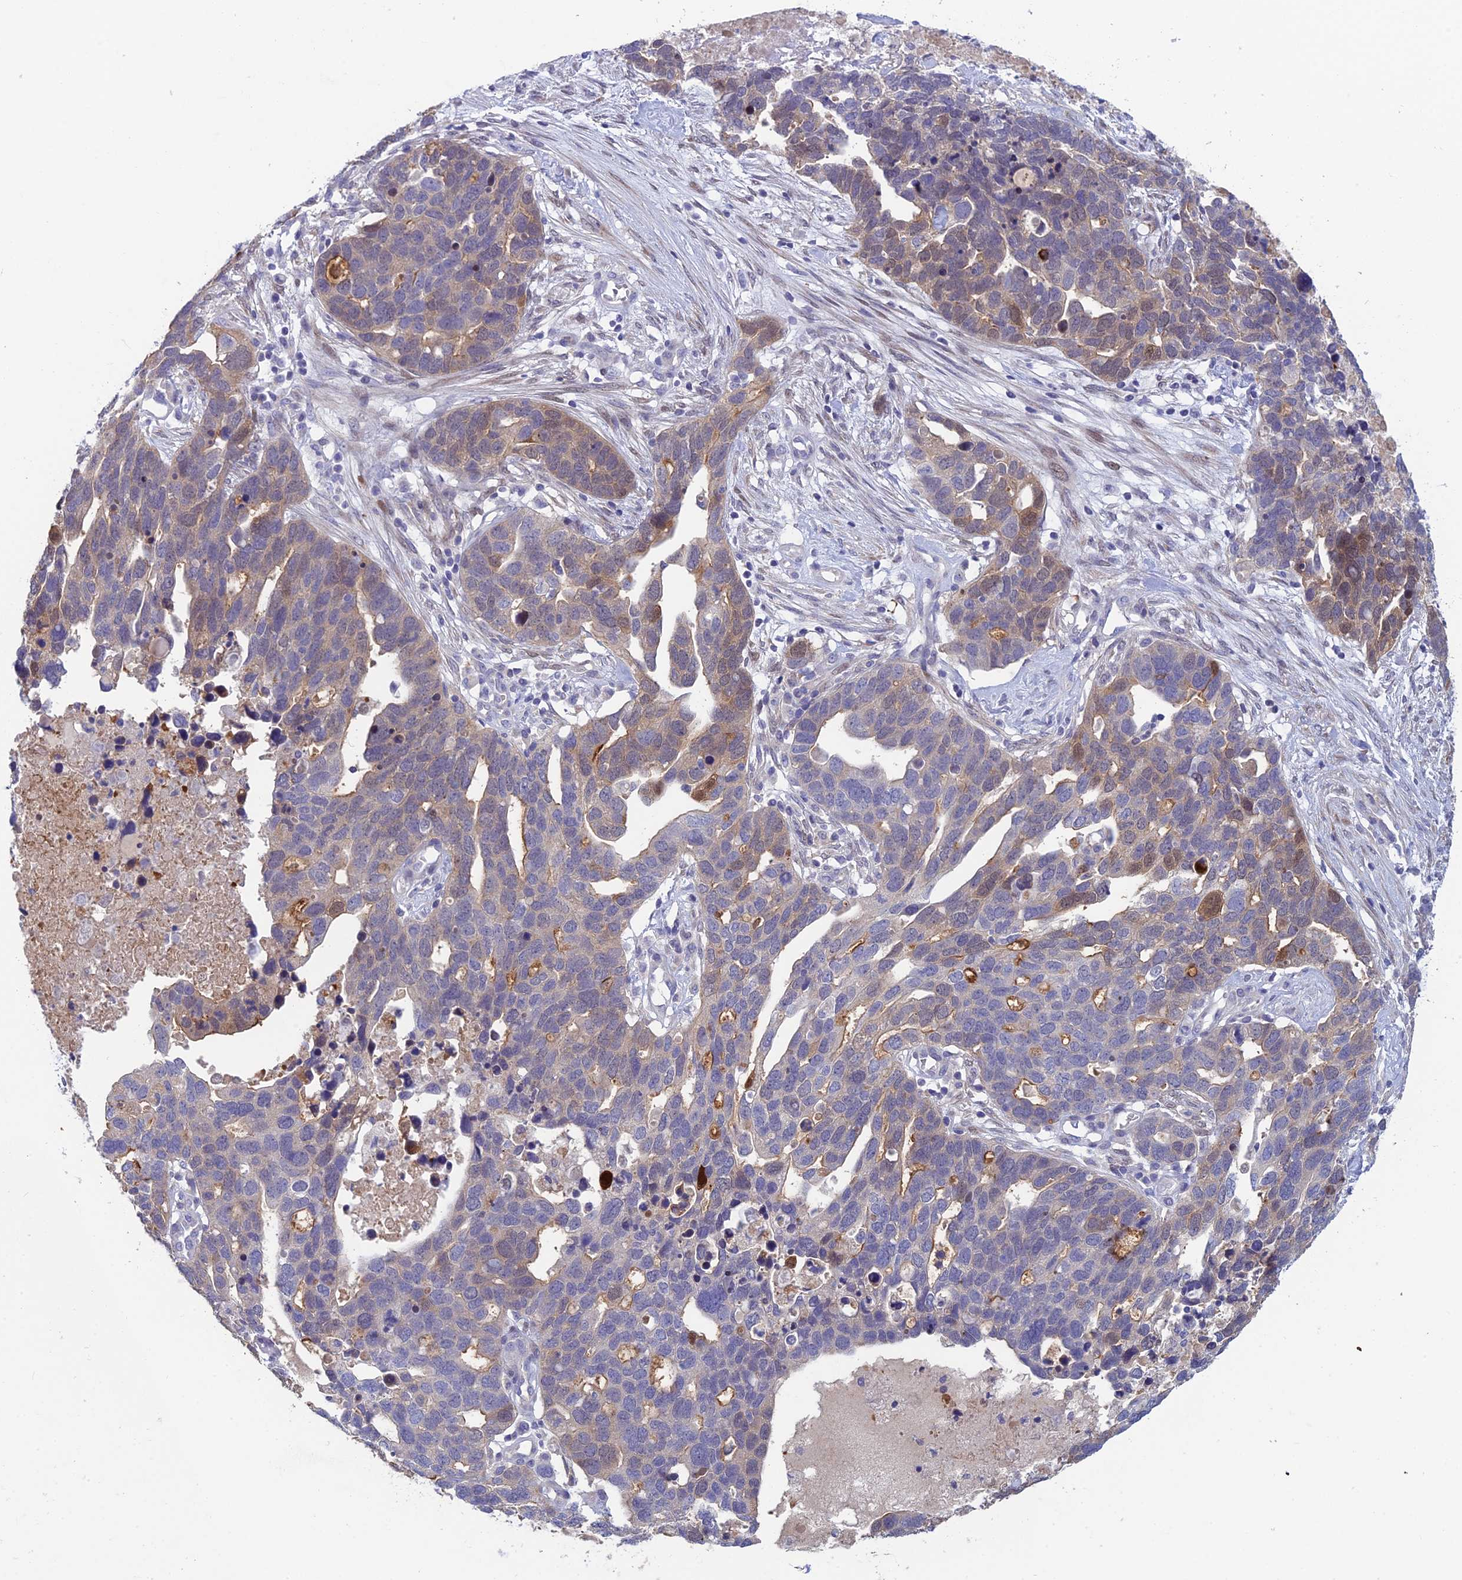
{"staining": {"intensity": "moderate", "quantity": "<25%", "location": "cytoplasmic/membranous,nuclear"}, "tissue": "ovarian cancer", "cell_type": "Tumor cells", "image_type": "cancer", "snomed": [{"axis": "morphology", "description": "Cystadenocarcinoma, serous, NOS"}, {"axis": "topography", "description": "Ovary"}], "caption": "Ovarian serous cystadenocarcinoma stained for a protein shows moderate cytoplasmic/membranous and nuclear positivity in tumor cells.", "gene": "XPO7", "patient": {"sex": "female", "age": 54}}